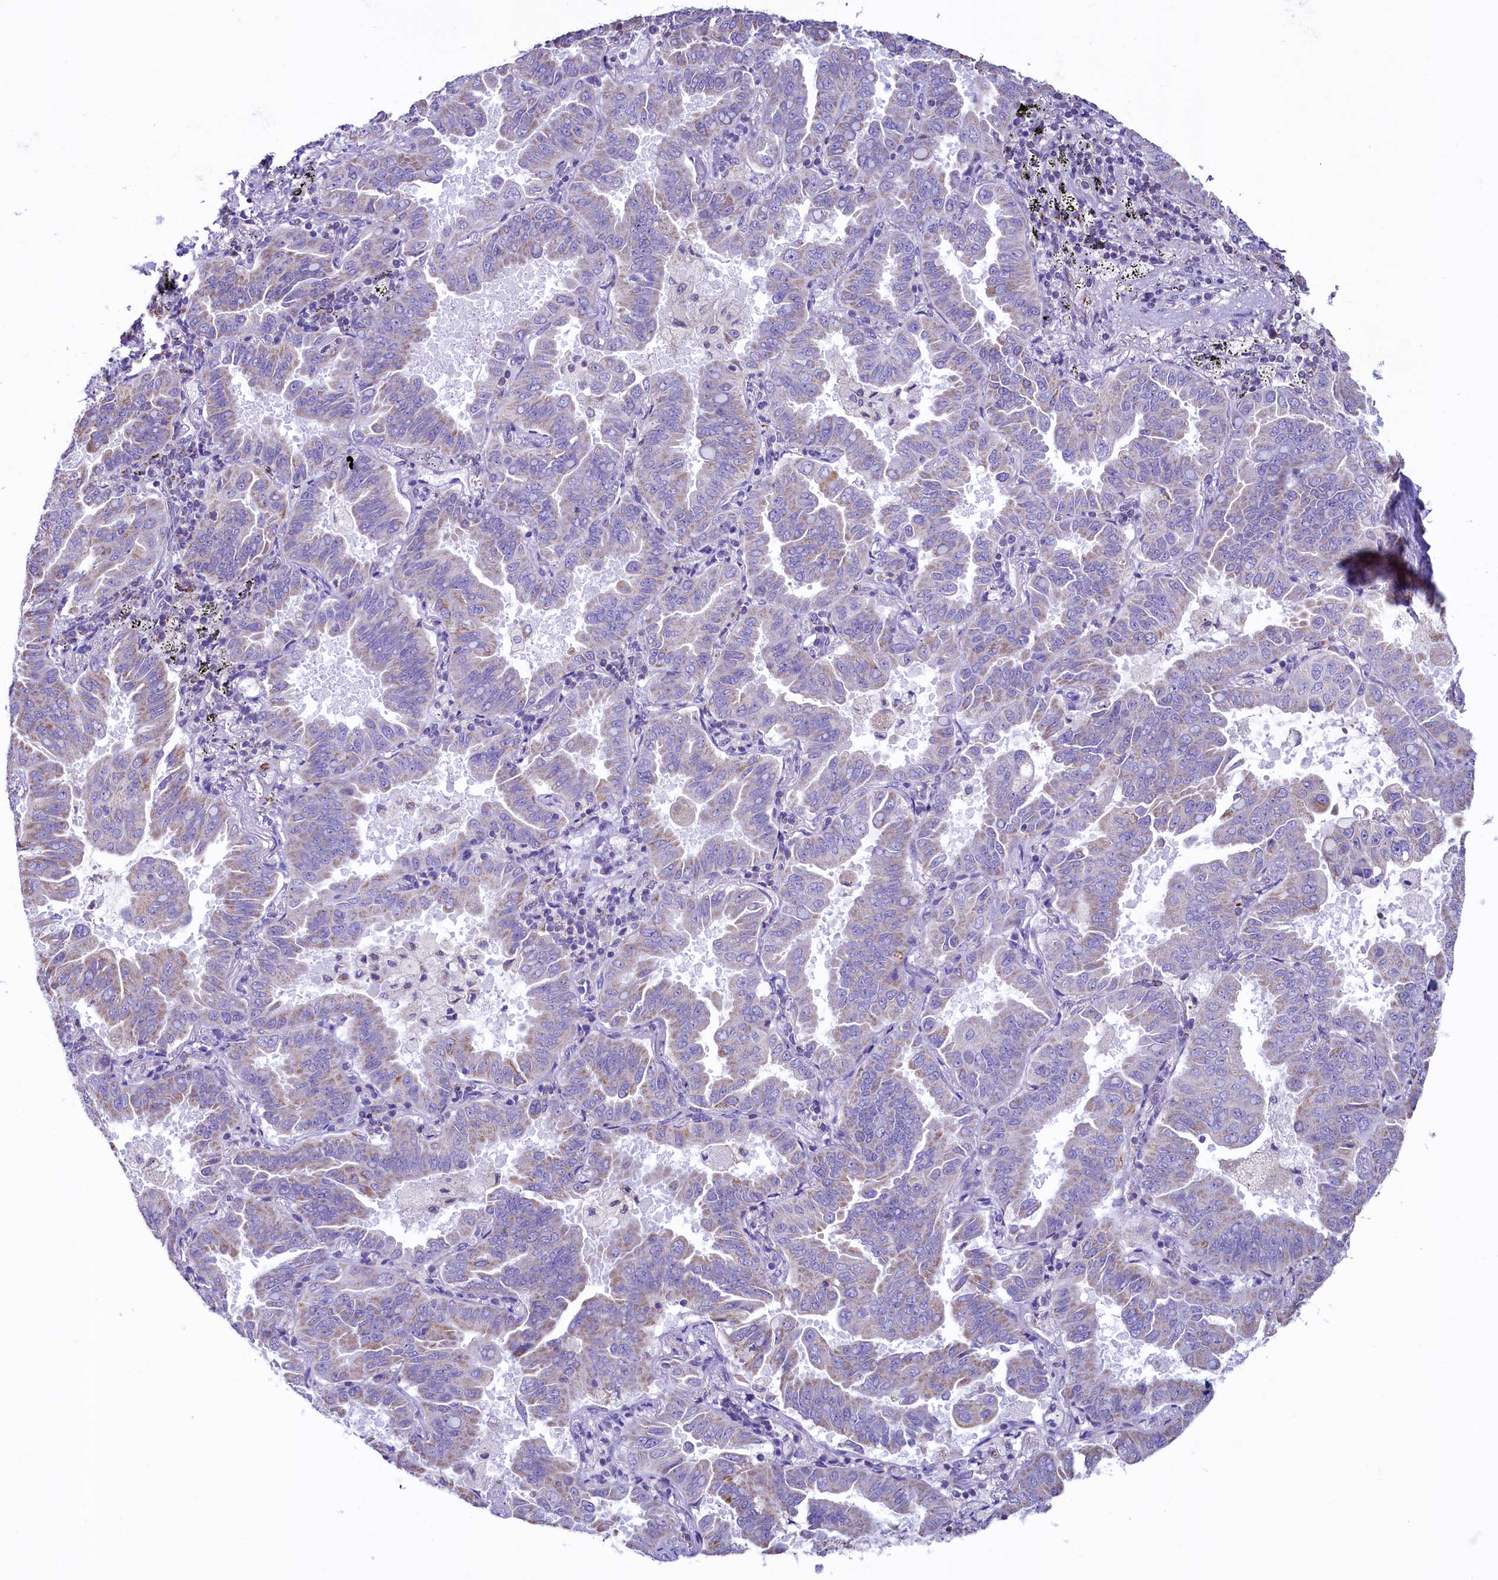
{"staining": {"intensity": "weak", "quantity": "25%-75%", "location": "cytoplasmic/membranous"}, "tissue": "lung cancer", "cell_type": "Tumor cells", "image_type": "cancer", "snomed": [{"axis": "morphology", "description": "Adenocarcinoma, NOS"}, {"axis": "topography", "description": "Lung"}], "caption": "IHC photomicrograph of human lung cancer (adenocarcinoma) stained for a protein (brown), which shows low levels of weak cytoplasmic/membranous staining in approximately 25%-75% of tumor cells.", "gene": "IDH3A", "patient": {"sex": "male", "age": 64}}